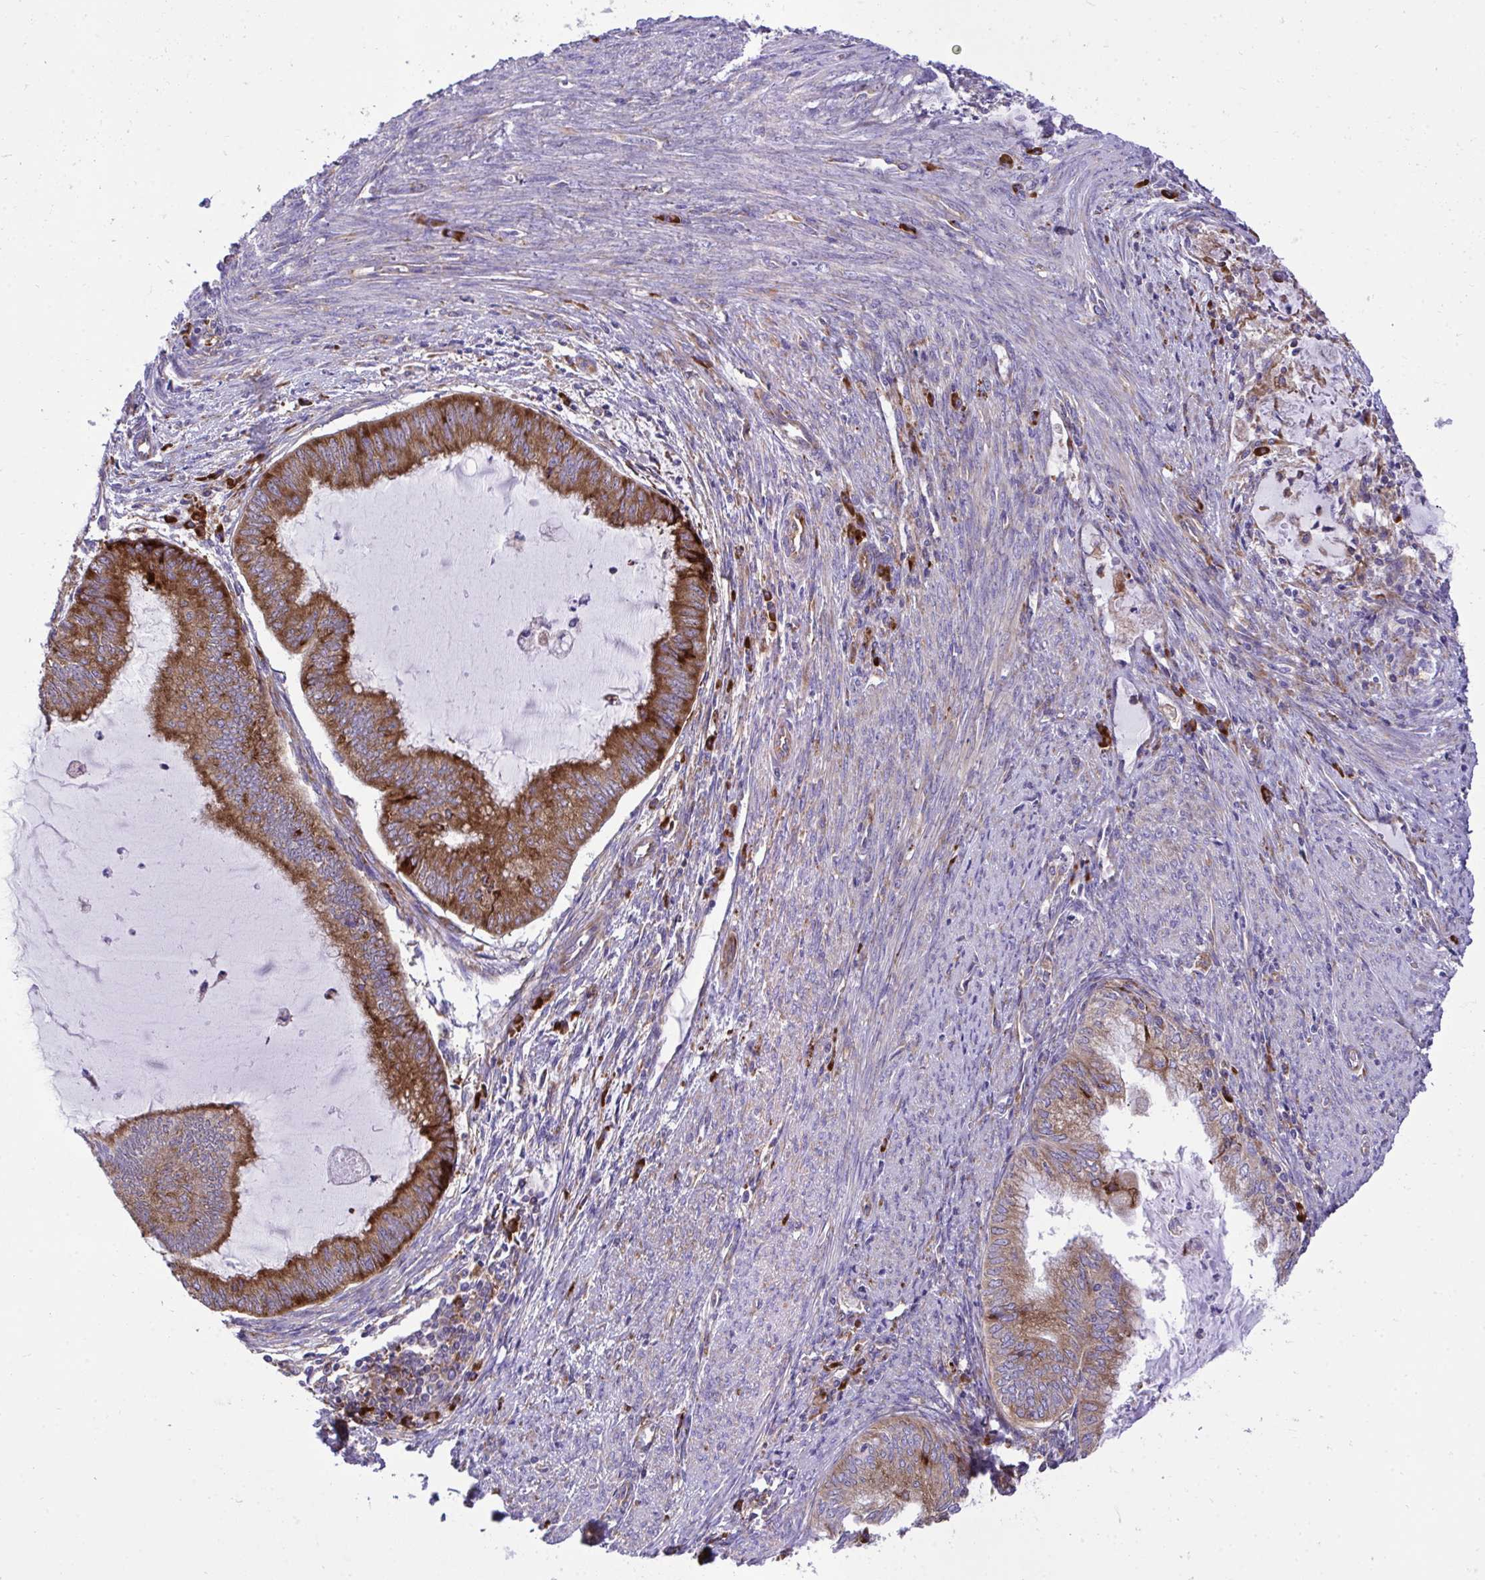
{"staining": {"intensity": "moderate", "quantity": ">75%", "location": "cytoplasmic/membranous"}, "tissue": "endometrial cancer", "cell_type": "Tumor cells", "image_type": "cancer", "snomed": [{"axis": "morphology", "description": "Adenocarcinoma, NOS"}, {"axis": "topography", "description": "Endometrium"}], "caption": "A brown stain labels moderate cytoplasmic/membranous positivity of a protein in human endometrial cancer tumor cells. Nuclei are stained in blue.", "gene": "RPS15", "patient": {"sex": "female", "age": 79}}